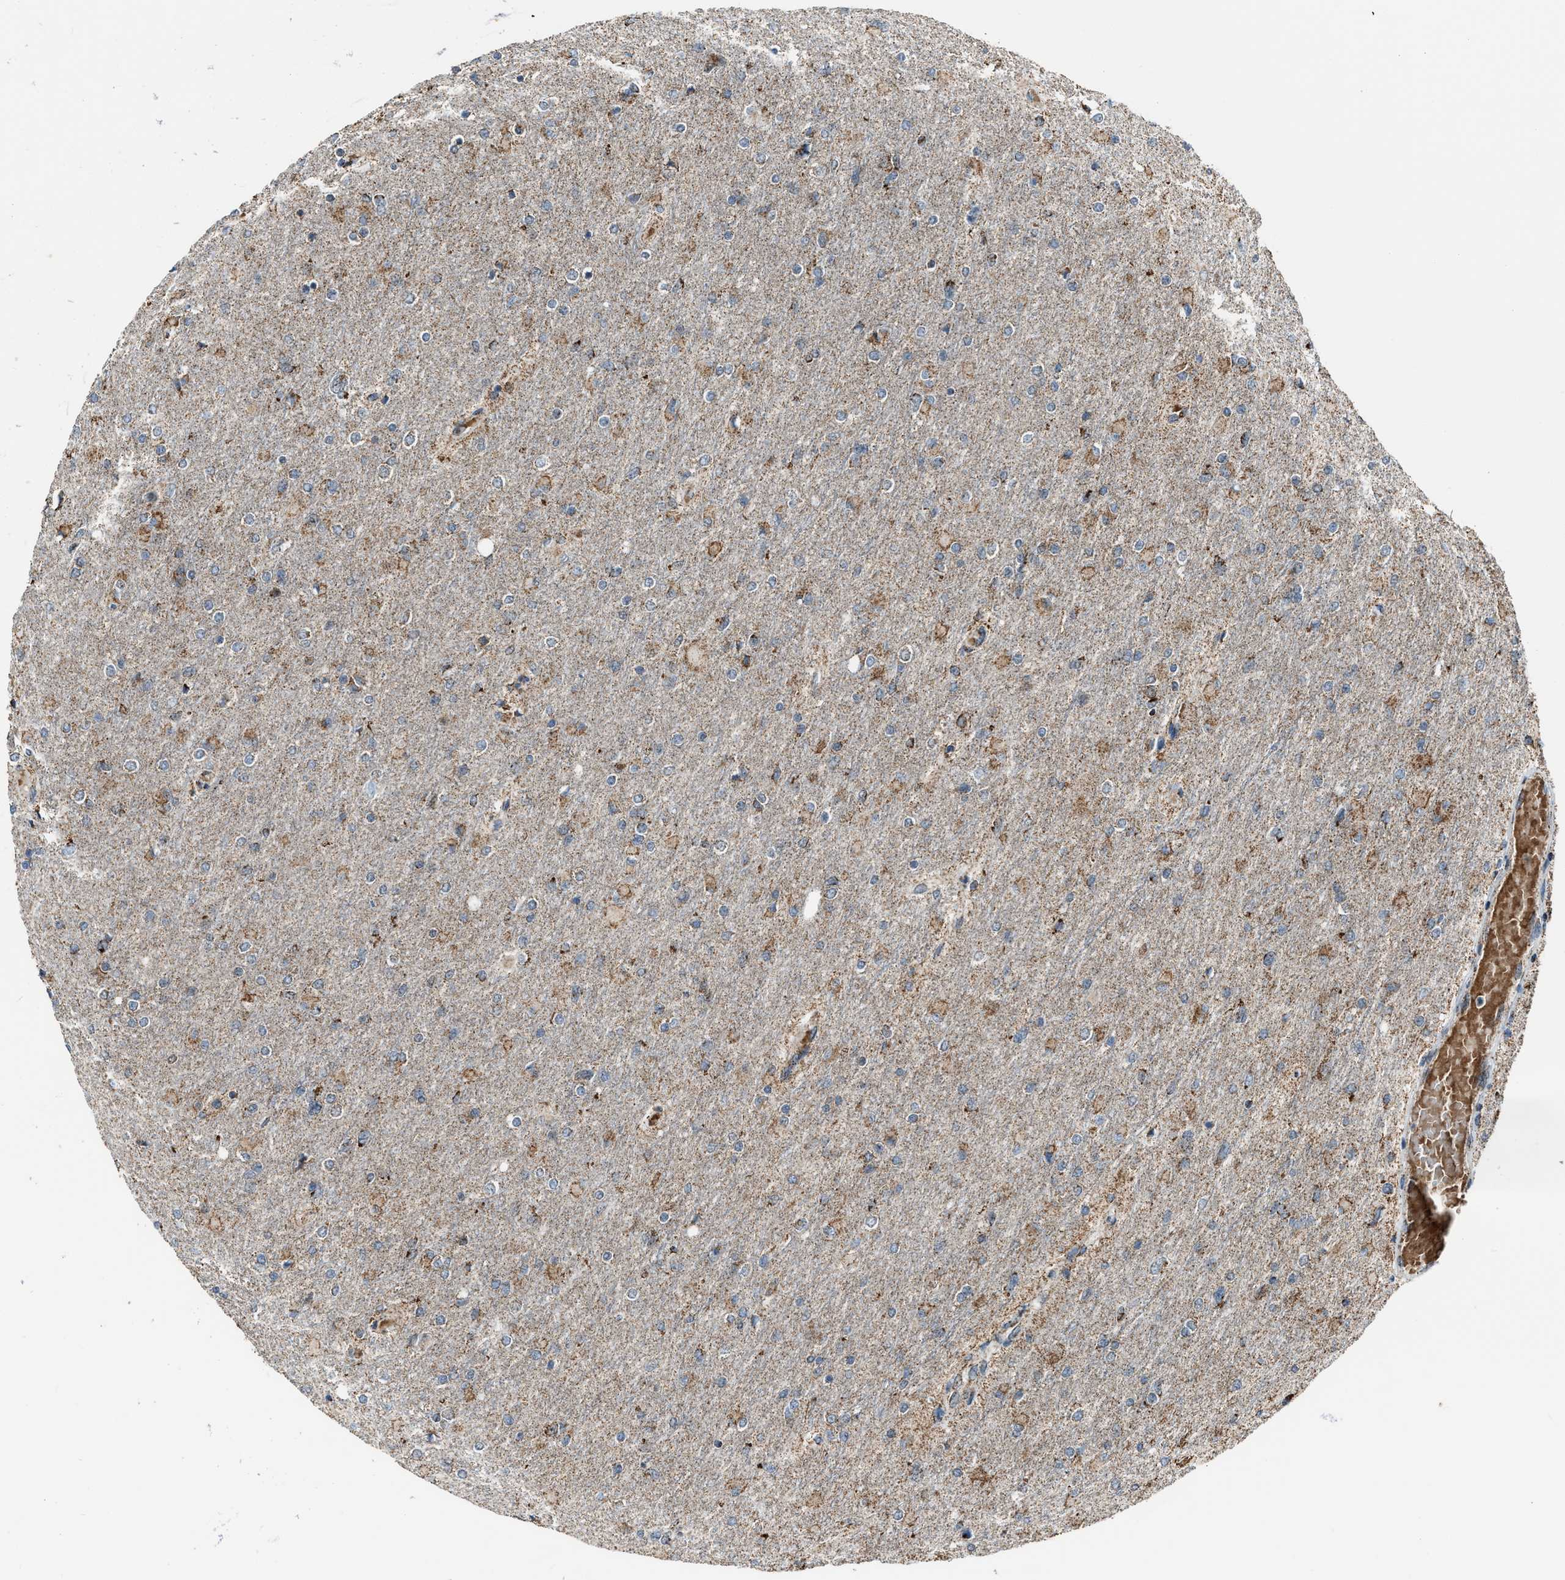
{"staining": {"intensity": "weak", "quantity": "25%-75%", "location": "cytoplasmic/membranous"}, "tissue": "glioma", "cell_type": "Tumor cells", "image_type": "cancer", "snomed": [{"axis": "morphology", "description": "Glioma, malignant, High grade"}, {"axis": "topography", "description": "Cerebral cortex"}], "caption": "Malignant glioma (high-grade) stained with a brown dye reveals weak cytoplasmic/membranous positive positivity in about 25%-75% of tumor cells.", "gene": "CHN2", "patient": {"sex": "female", "age": 36}}